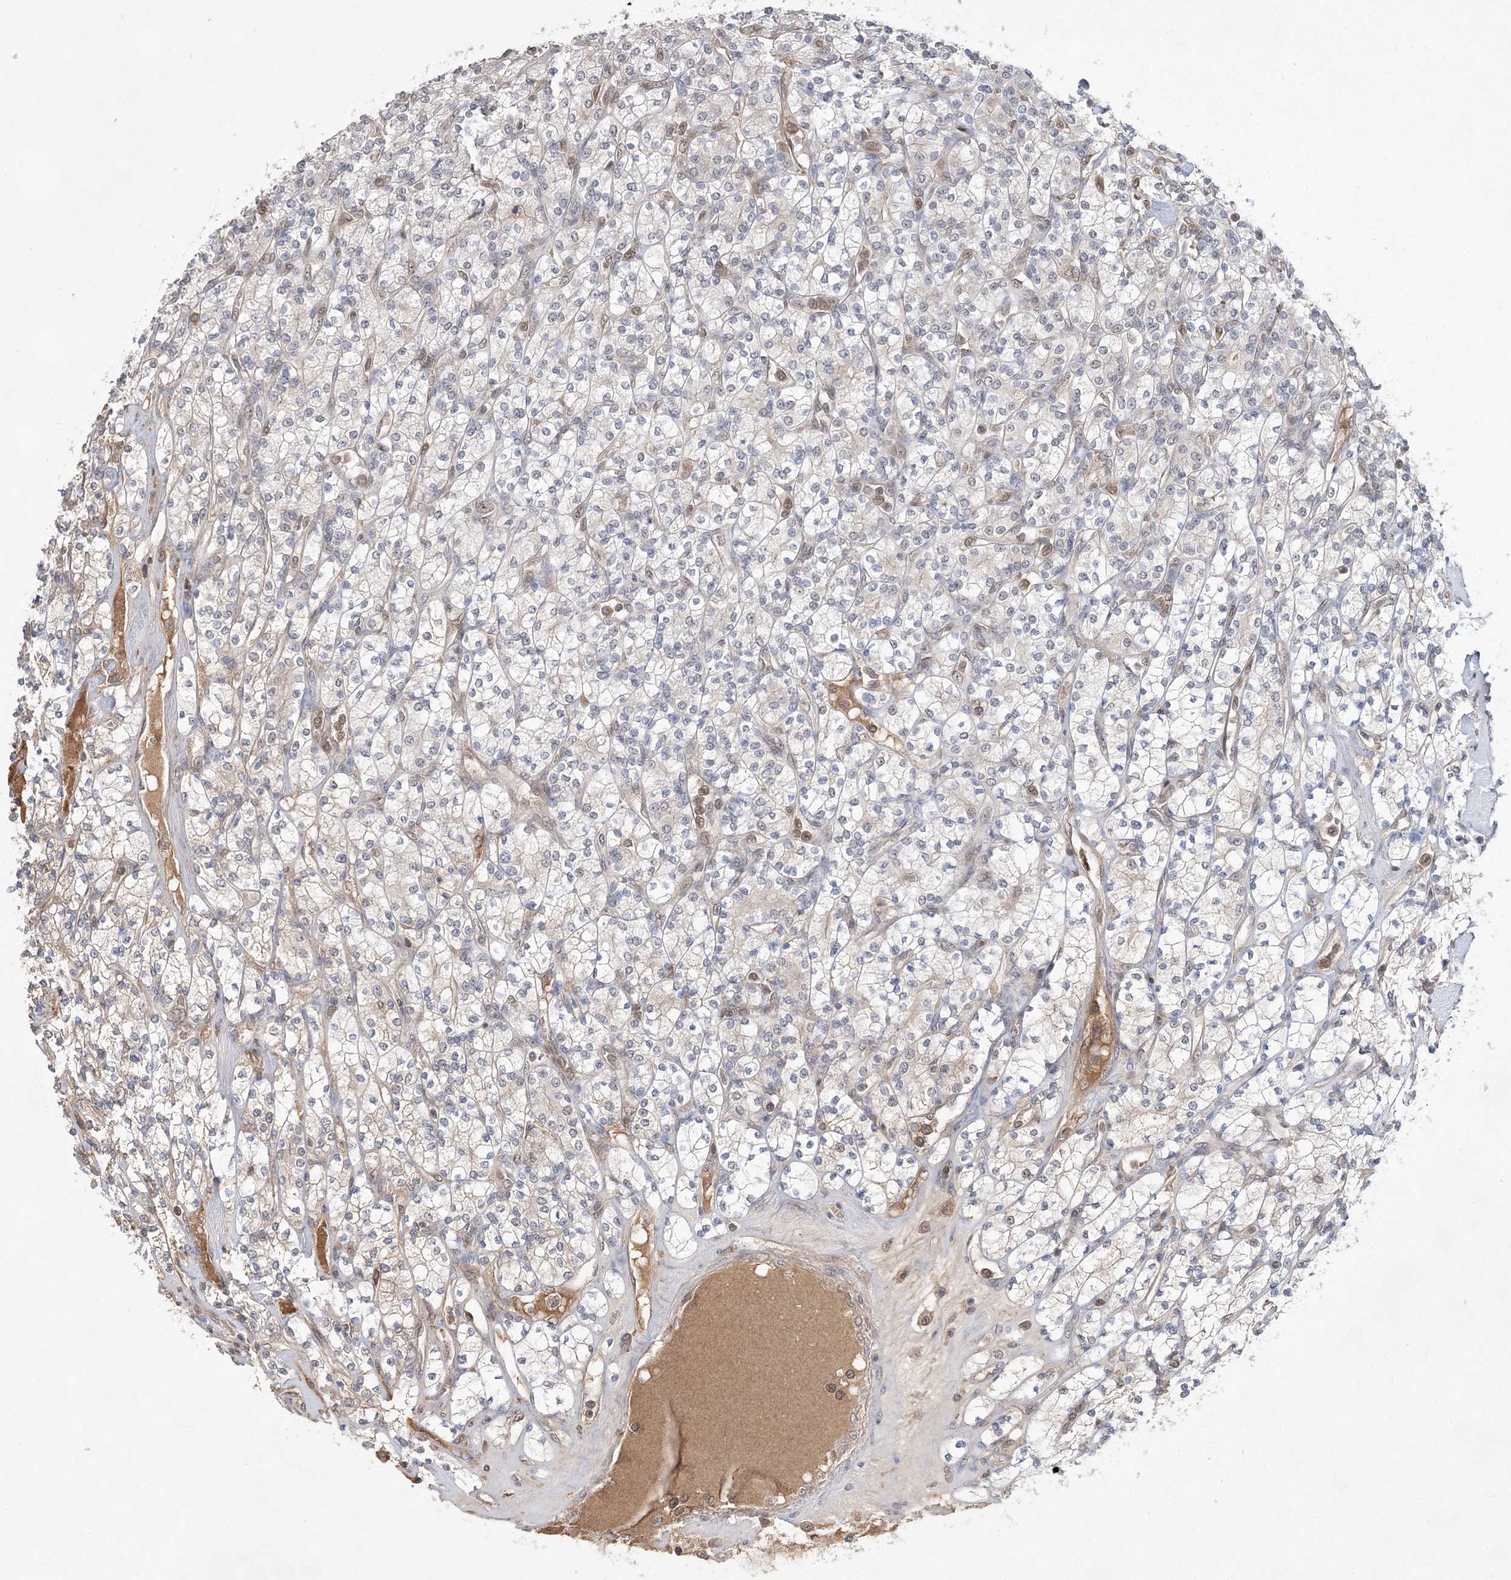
{"staining": {"intensity": "negative", "quantity": "none", "location": "none"}, "tissue": "renal cancer", "cell_type": "Tumor cells", "image_type": "cancer", "snomed": [{"axis": "morphology", "description": "Adenocarcinoma, NOS"}, {"axis": "topography", "description": "Kidney"}], "caption": "Immunohistochemistry (IHC) image of human renal adenocarcinoma stained for a protein (brown), which shows no positivity in tumor cells.", "gene": "TMEM132B", "patient": {"sex": "male", "age": 77}}